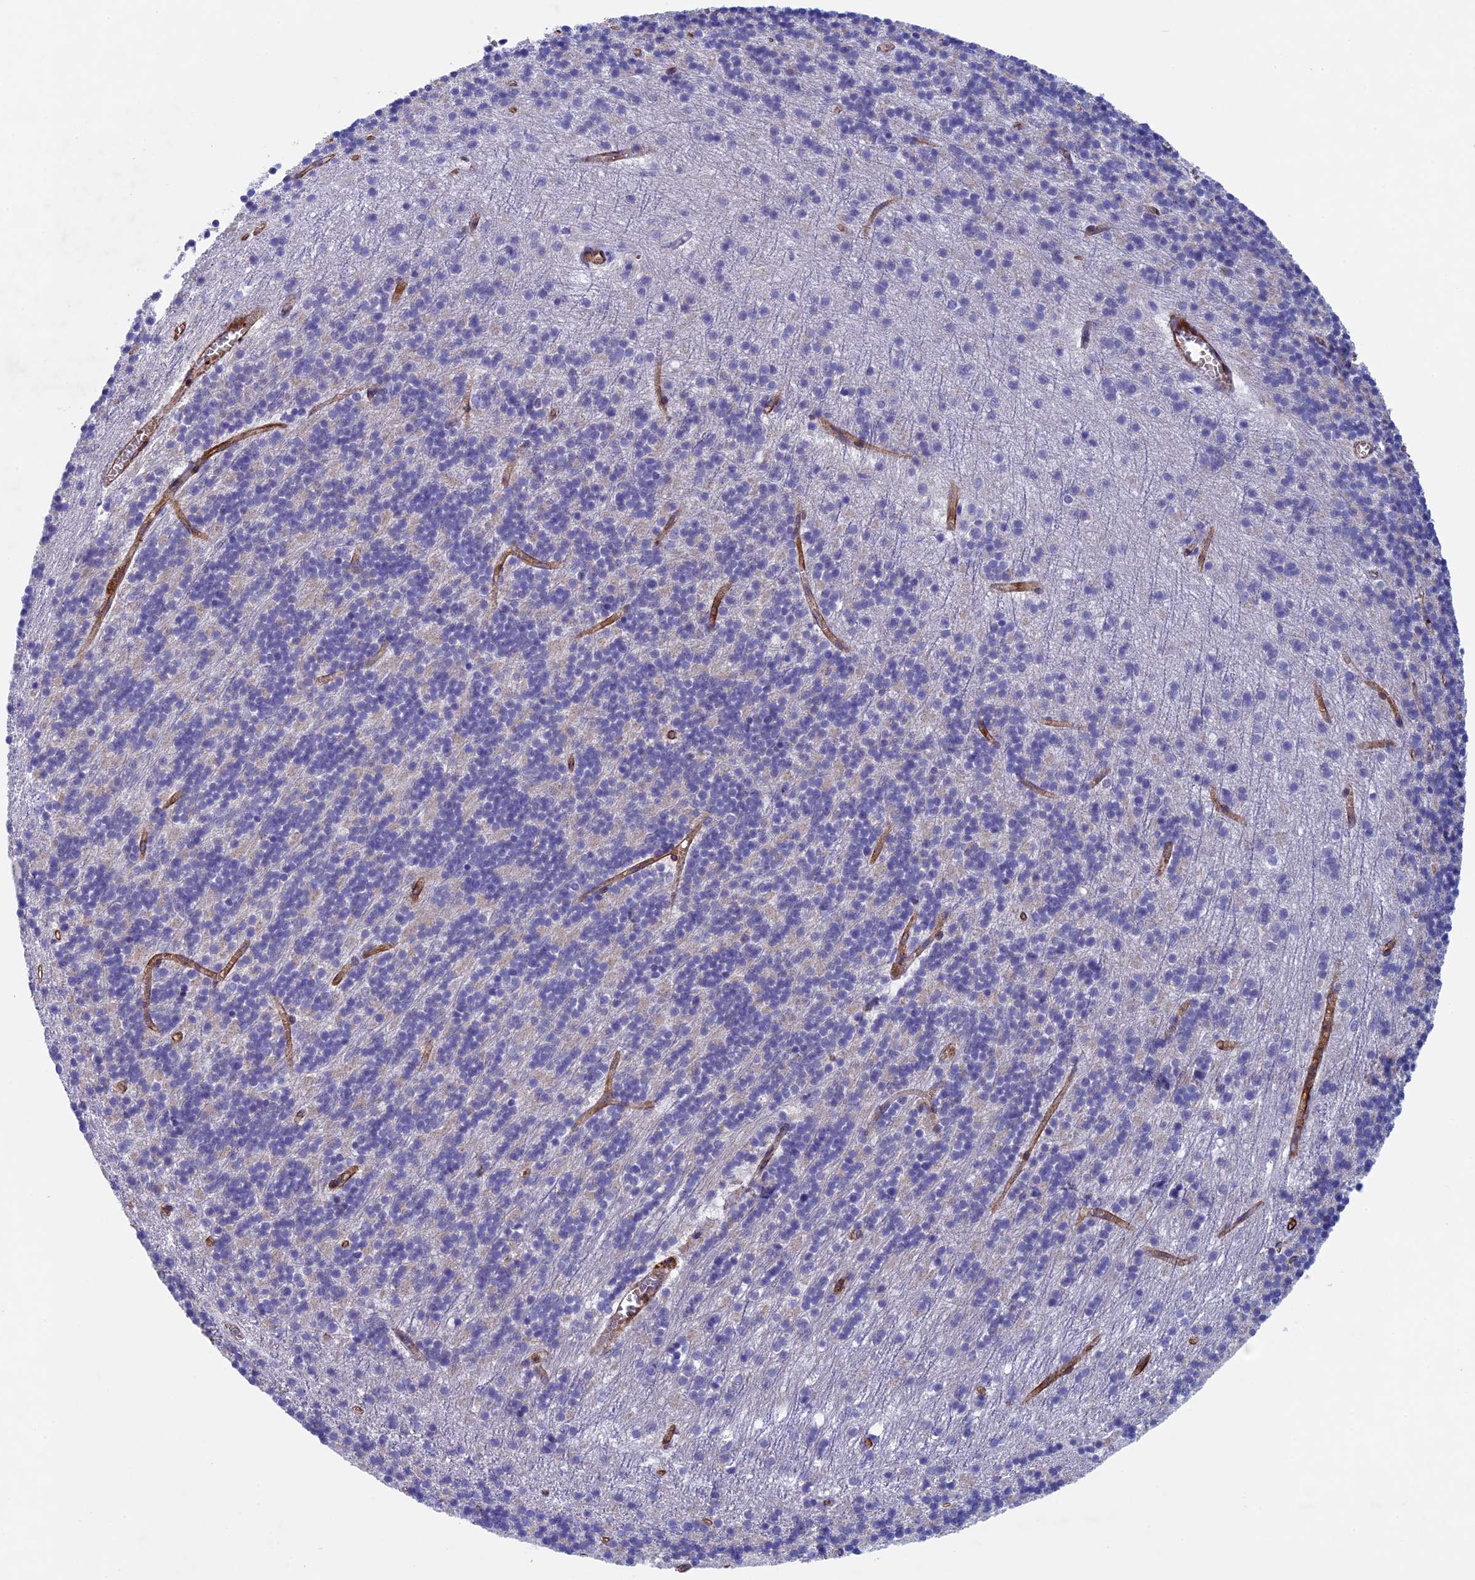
{"staining": {"intensity": "negative", "quantity": "none", "location": "none"}, "tissue": "cerebellum", "cell_type": "Cells in granular layer", "image_type": "normal", "snomed": [{"axis": "morphology", "description": "Normal tissue, NOS"}, {"axis": "topography", "description": "Cerebellum"}], "caption": "Protein analysis of benign cerebellum reveals no significant positivity in cells in granular layer. (Brightfield microscopy of DAB (3,3'-diaminobenzidine) IHC at high magnification).", "gene": "INSYN1", "patient": {"sex": "male", "age": 54}}